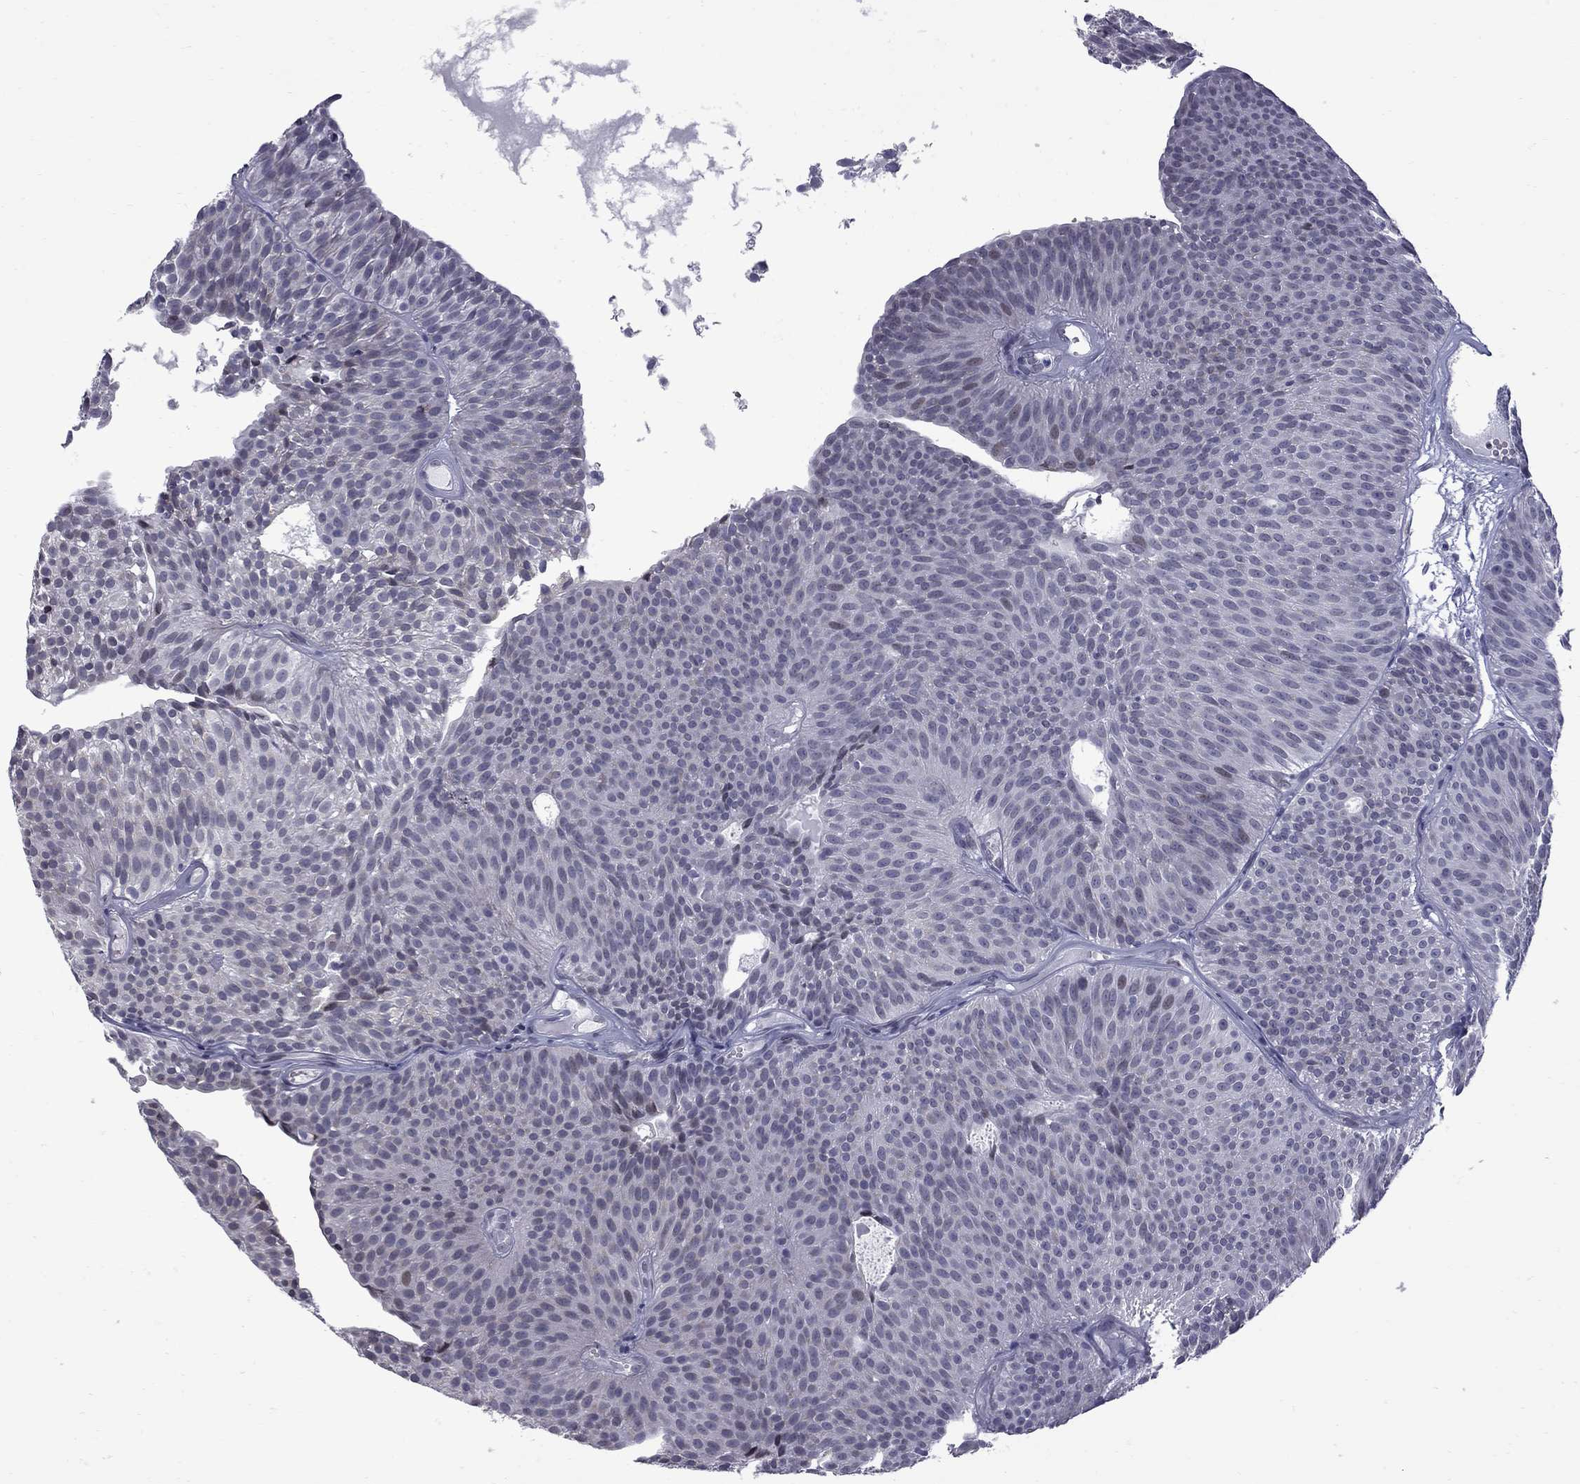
{"staining": {"intensity": "negative", "quantity": "none", "location": "none"}, "tissue": "urothelial cancer", "cell_type": "Tumor cells", "image_type": "cancer", "snomed": [{"axis": "morphology", "description": "Urothelial carcinoma, Low grade"}, {"axis": "topography", "description": "Urinary bladder"}], "caption": "This is a photomicrograph of immunohistochemistry (IHC) staining of urothelial carcinoma (low-grade), which shows no staining in tumor cells.", "gene": "CLTCL1", "patient": {"sex": "male", "age": 63}}